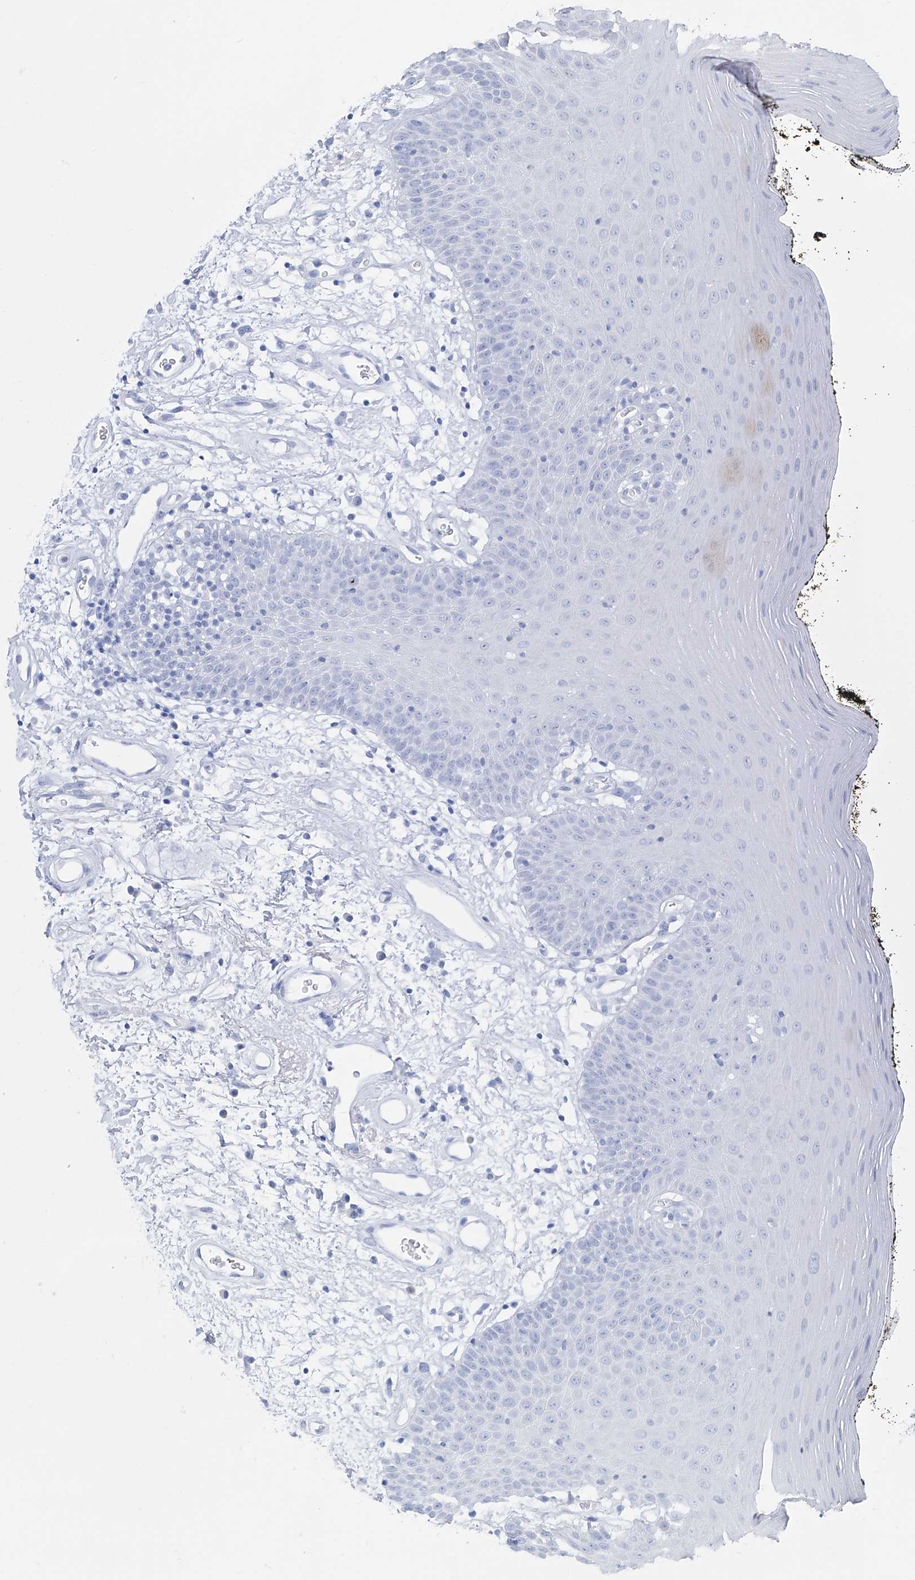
{"staining": {"intensity": "negative", "quantity": "none", "location": "none"}, "tissue": "oral mucosa", "cell_type": "Squamous epithelial cells", "image_type": "normal", "snomed": [{"axis": "morphology", "description": "Normal tissue, NOS"}, {"axis": "topography", "description": "Oral tissue"}], "caption": "Immunohistochemical staining of unremarkable oral mucosa shows no significant expression in squamous epithelial cells. (Stains: DAB (3,3'-diaminobenzidine) immunohistochemistry with hematoxylin counter stain, Microscopy: brightfield microscopy at high magnification).", "gene": "CX3CR1", "patient": {"sex": "male", "age": 74}}